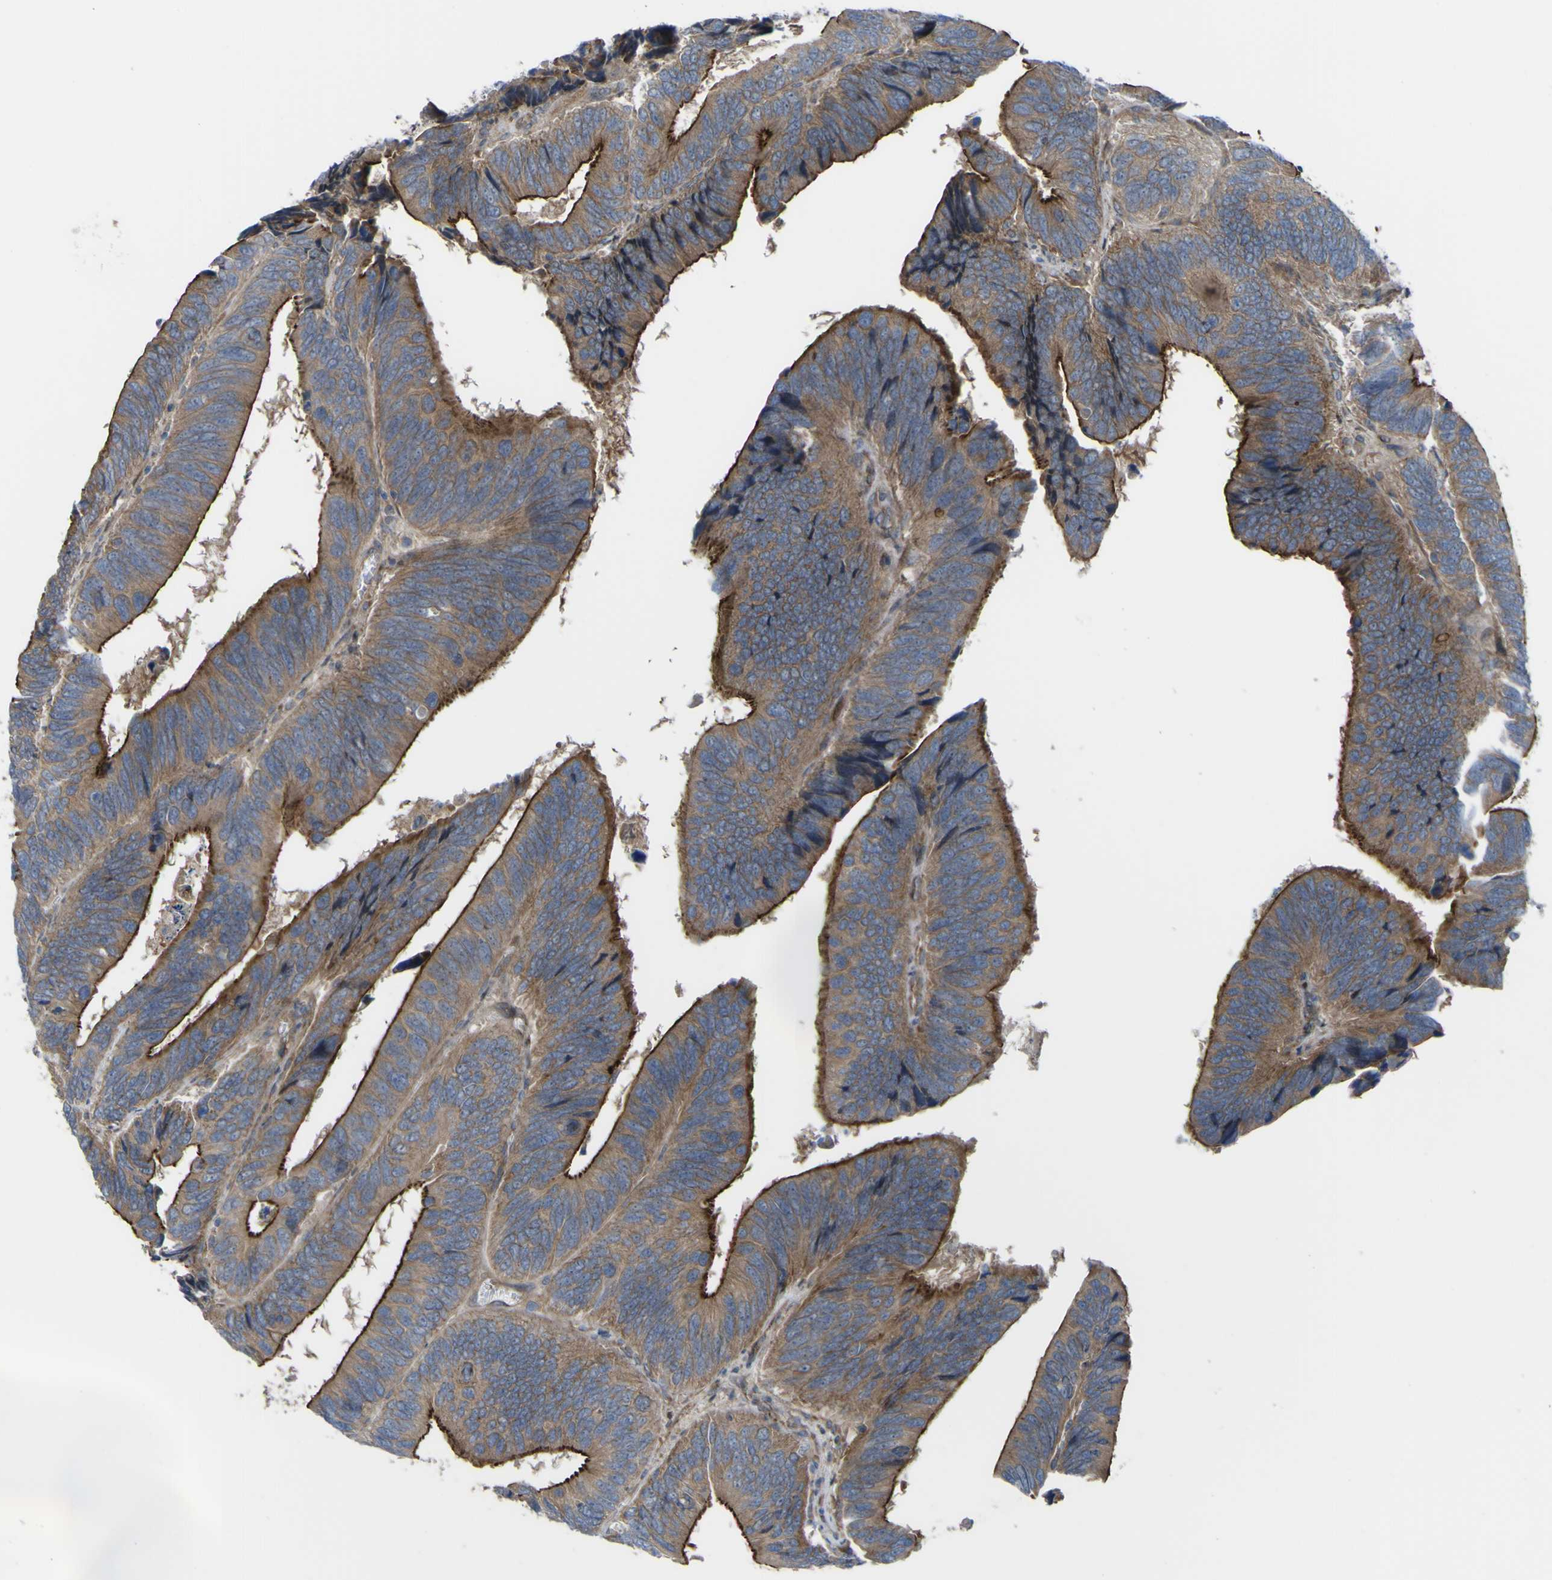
{"staining": {"intensity": "moderate", "quantity": ">75%", "location": "cytoplasmic/membranous"}, "tissue": "colorectal cancer", "cell_type": "Tumor cells", "image_type": "cancer", "snomed": [{"axis": "morphology", "description": "Adenocarcinoma, NOS"}, {"axis": "topography", "description": "Colon"}], "caption": "Protein expression analysis of colorectal cancer (adenocarcinoma) shows moderate cytoplasmic/membranous positivity in approximately >75% of tumor cells.", "gene": "FBXO30", "patient": {"sex": "male", "age": 72}}